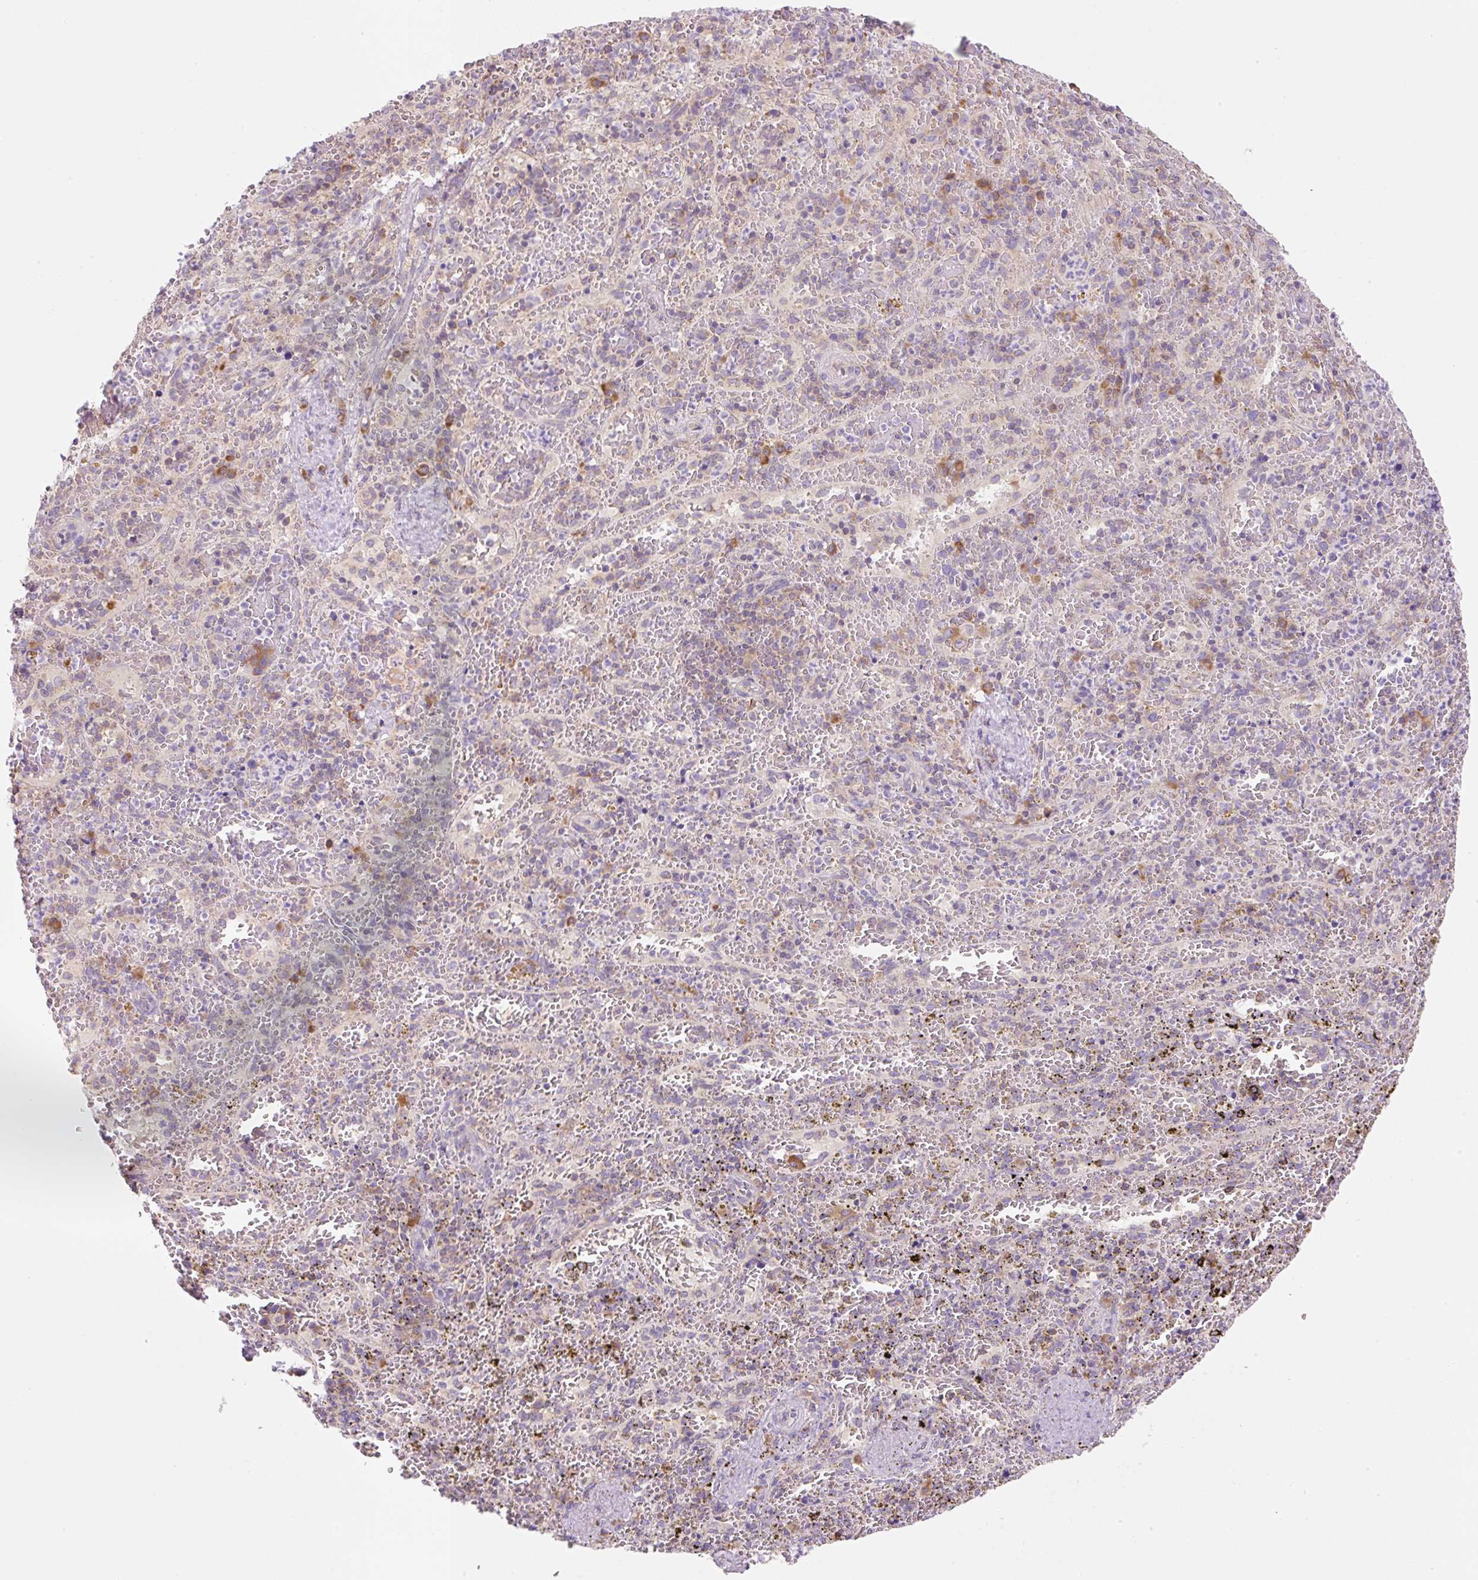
{"staining": {"intensity": "moderate", "quantity": "<25%", "location": "cytoplasmic/membranous"}, "tissue": "spleen", "cell_type": "Cells in red pulp", "image_type": "normal", "snomed": [{"axis": "morphology", "description": "Normal tissue, NOS"}, {"axis": "topography", "description": "Spleen"}], "caption": "The histopathology image exhibits immunohistochemical staining of normal spleen. There is moderate cytoplasmic/membranous positivity is identified in about <25% of cells in red pulp. The protein of interest is stained brown, and the nuclei are stained in blue (DAB IHC with brightfield microscopy, high magnification).", "gene": "RPL18A", "patient": {"sex": "female", "age": 50}}